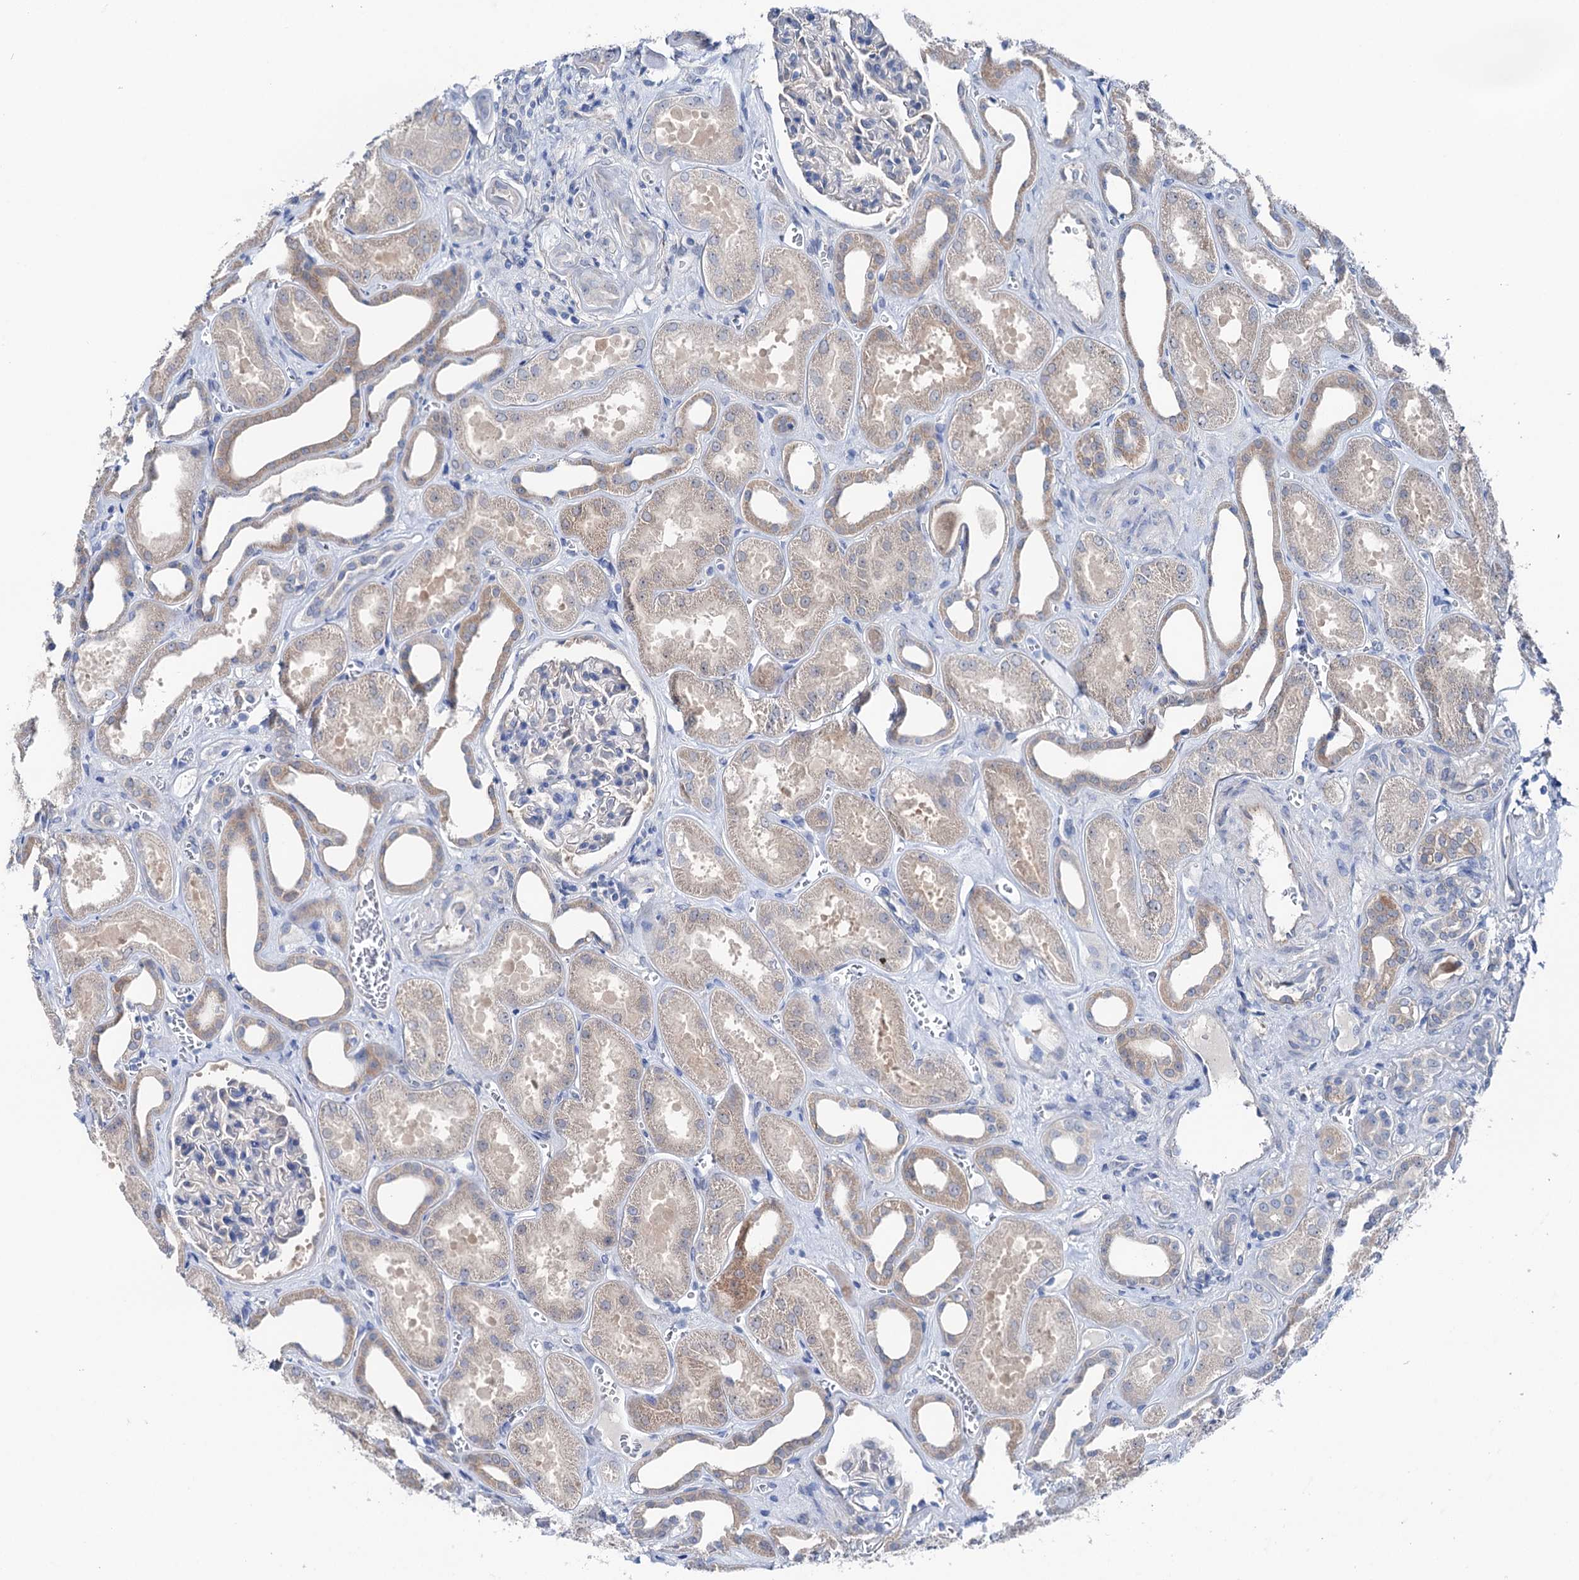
{"staining": {"intensity": "negative", "quantity": "none", "location": "none"}, "tissue": "kidney", "cell_type": "Cells in glomeruli", "image_type": "normal", "snomed": [{"axis": "morphology", "description": "Normal tissue, NOS"}, {"axis": "morphology", "description": "Adenocarcinoma, NOS"}, {"axis": "topography", "description": "Kidney"}], "caption": "This micrograph is of unremarkable kidney stained with immunohistochemistry (IHC) to label a protein in brown with the nuclei are counter-stained blue. There is no positivity in cells in glomeruli.", "gene": "SHROOM1", "patient": {"sex": "female", "age": 68}}